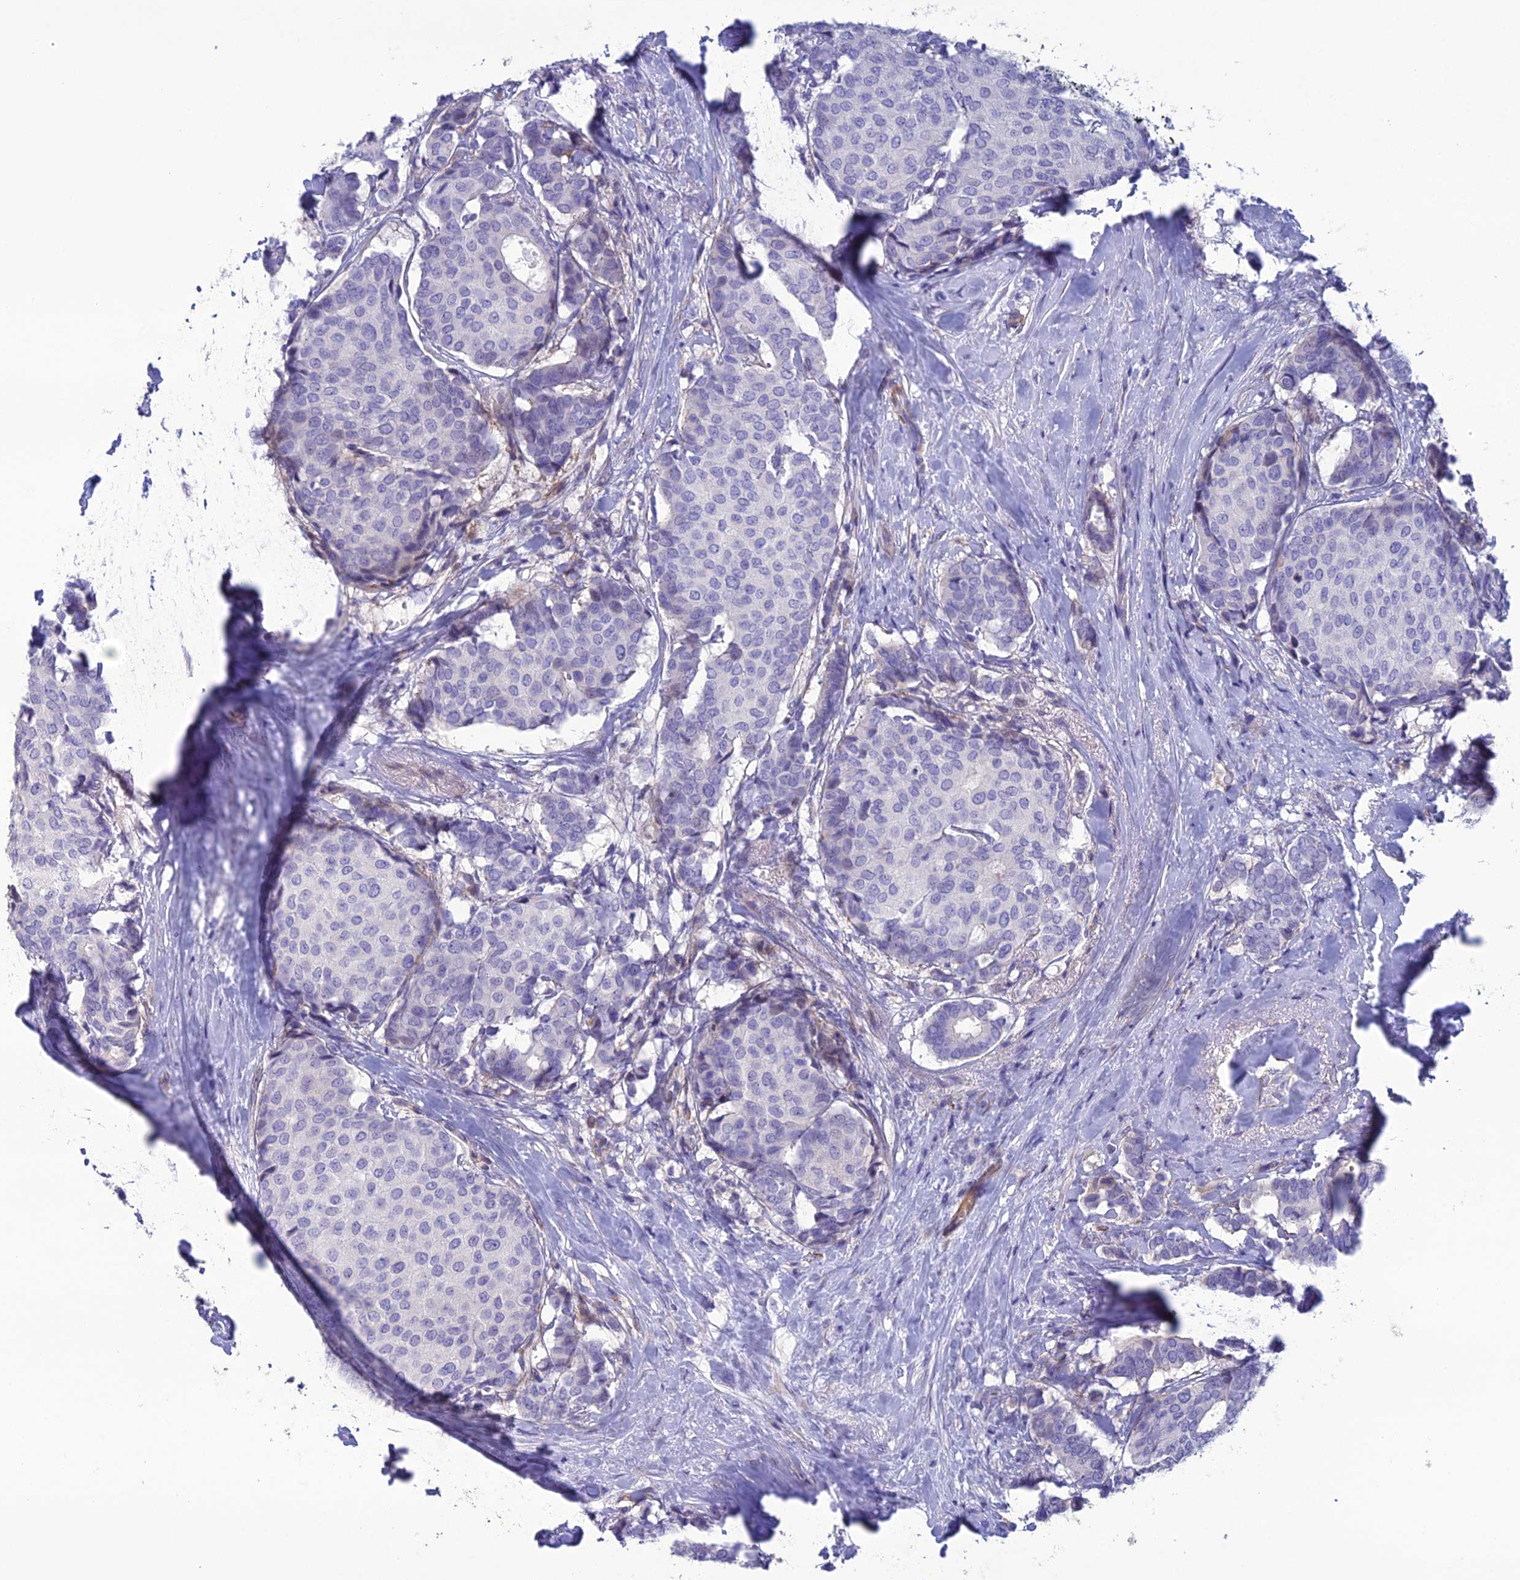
{"staining": {"intensity": "negative", "quantity": "none", "location": "none"}, "tissue": "breast cancer", "cell_type": "Tumor cells", "image_type": "cancer", "snomed": [{"axis": "morphology", "description": "Duct carcinoma"}, {"axis": "topography", "description": "Breast"}], "caption": "Immunohistochemistry of invasive ductal carcinoma (breast) displays no expression in tumor cells.", "gene": "OR56B1", "patient": {"sex": "female", "age": 75}}